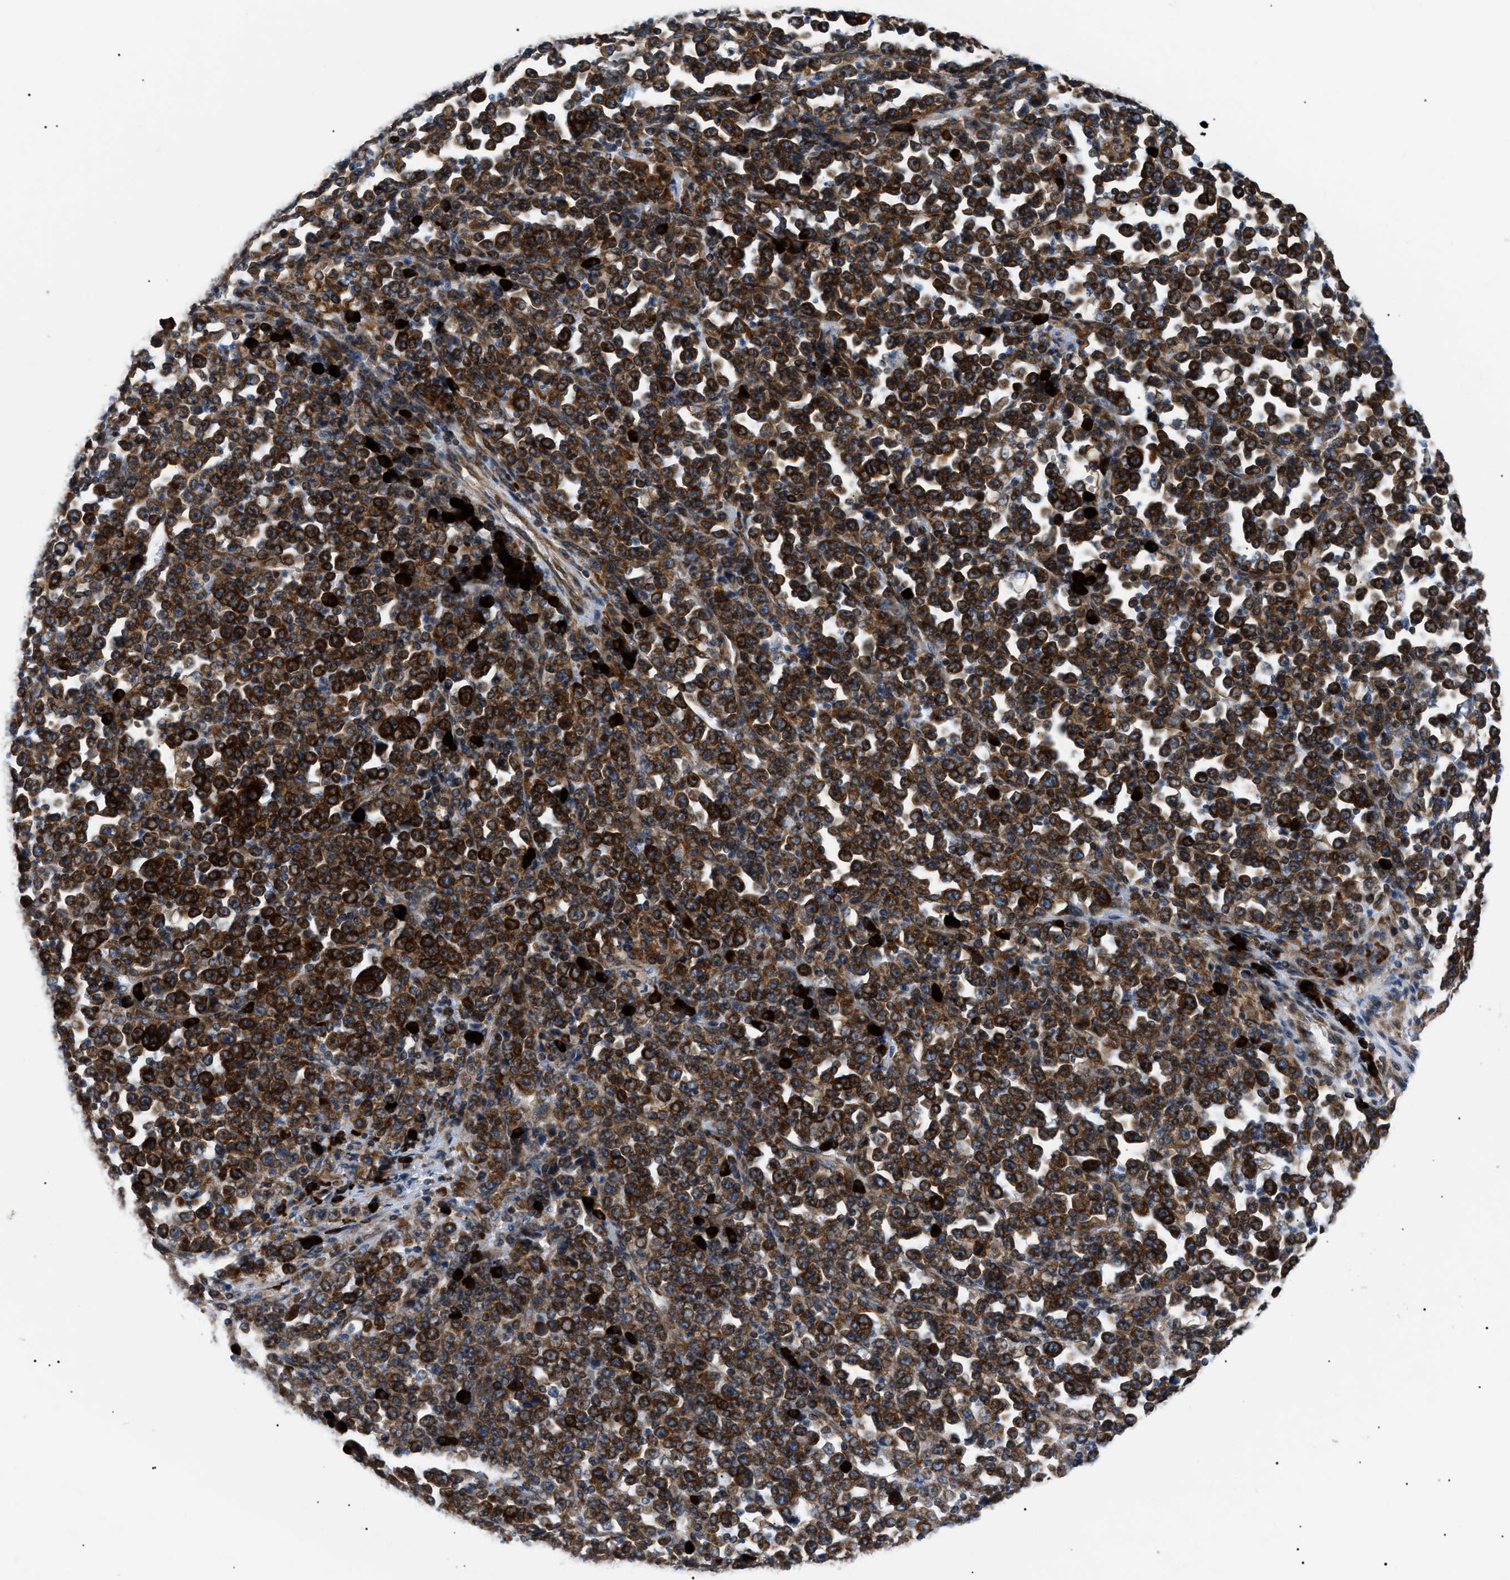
{"staining": {"intensity": "strong", "quantity": ">75%", "location": "cytoplasmic/membranous"}, "tissue": "stomach cancer", "cell_type": "Tumor cells", "image_type": "cancer", "snomed": [{"axis": "morphology", "description": "Normal tissue, NOS"}, {"axis": "morphology", "description": "Adenocarcinoma, NOS"}, {"axis": "topography", "description": "Stomach, upper"}, {"axis": "topography", "description": "Stomach"}], "caption": "This histopathology image demonstrates immunohistochemistry (IHC) staining of human adenocarcinoma (stomach), with high strong cytoplasmic/membranous expression in about >75% of tumor cells.", "gene": "DERL1", "patient": {"sex": "male", "age": 59}}